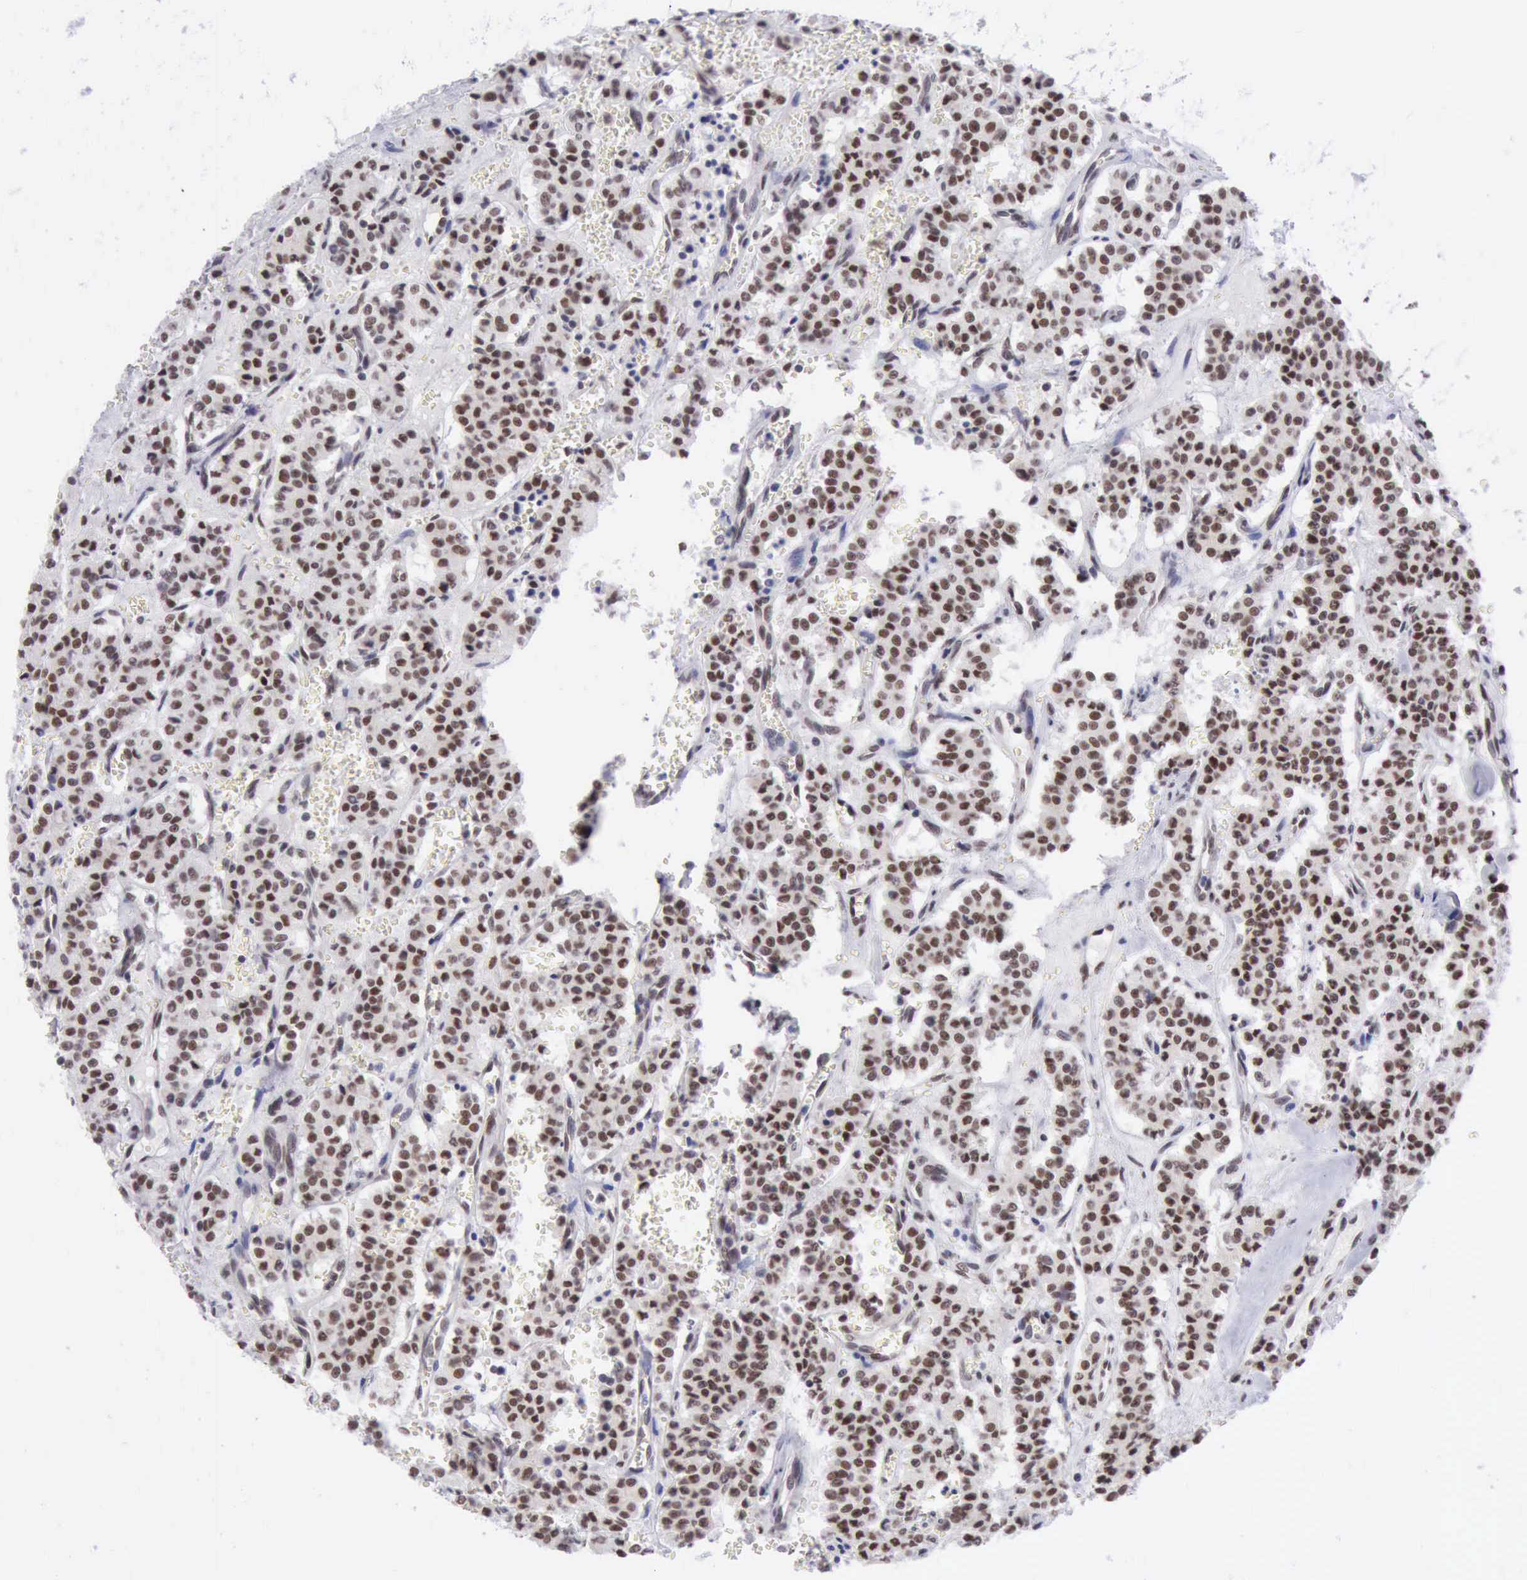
{"staining": {"intensity": "moderate", "quantity": ">75%", "location": "nuclear"}, "tissue": "carcinoid", "cell_type": "Tumor cells", "image_type": "cancer", "snomed": [{"axis": "morphology", "description": "Carcinoid, malignant, NOS"}, {"axis": "topography", "description": "Bronchus"}], "caption": "Malignant carcinoid was stained to show a protein in brown. There is medium levels of moderate nuclear expression in about >75% of tumor cells.", "gene": "ERCC4", "patient": {"sex": "male", "age": 55}}